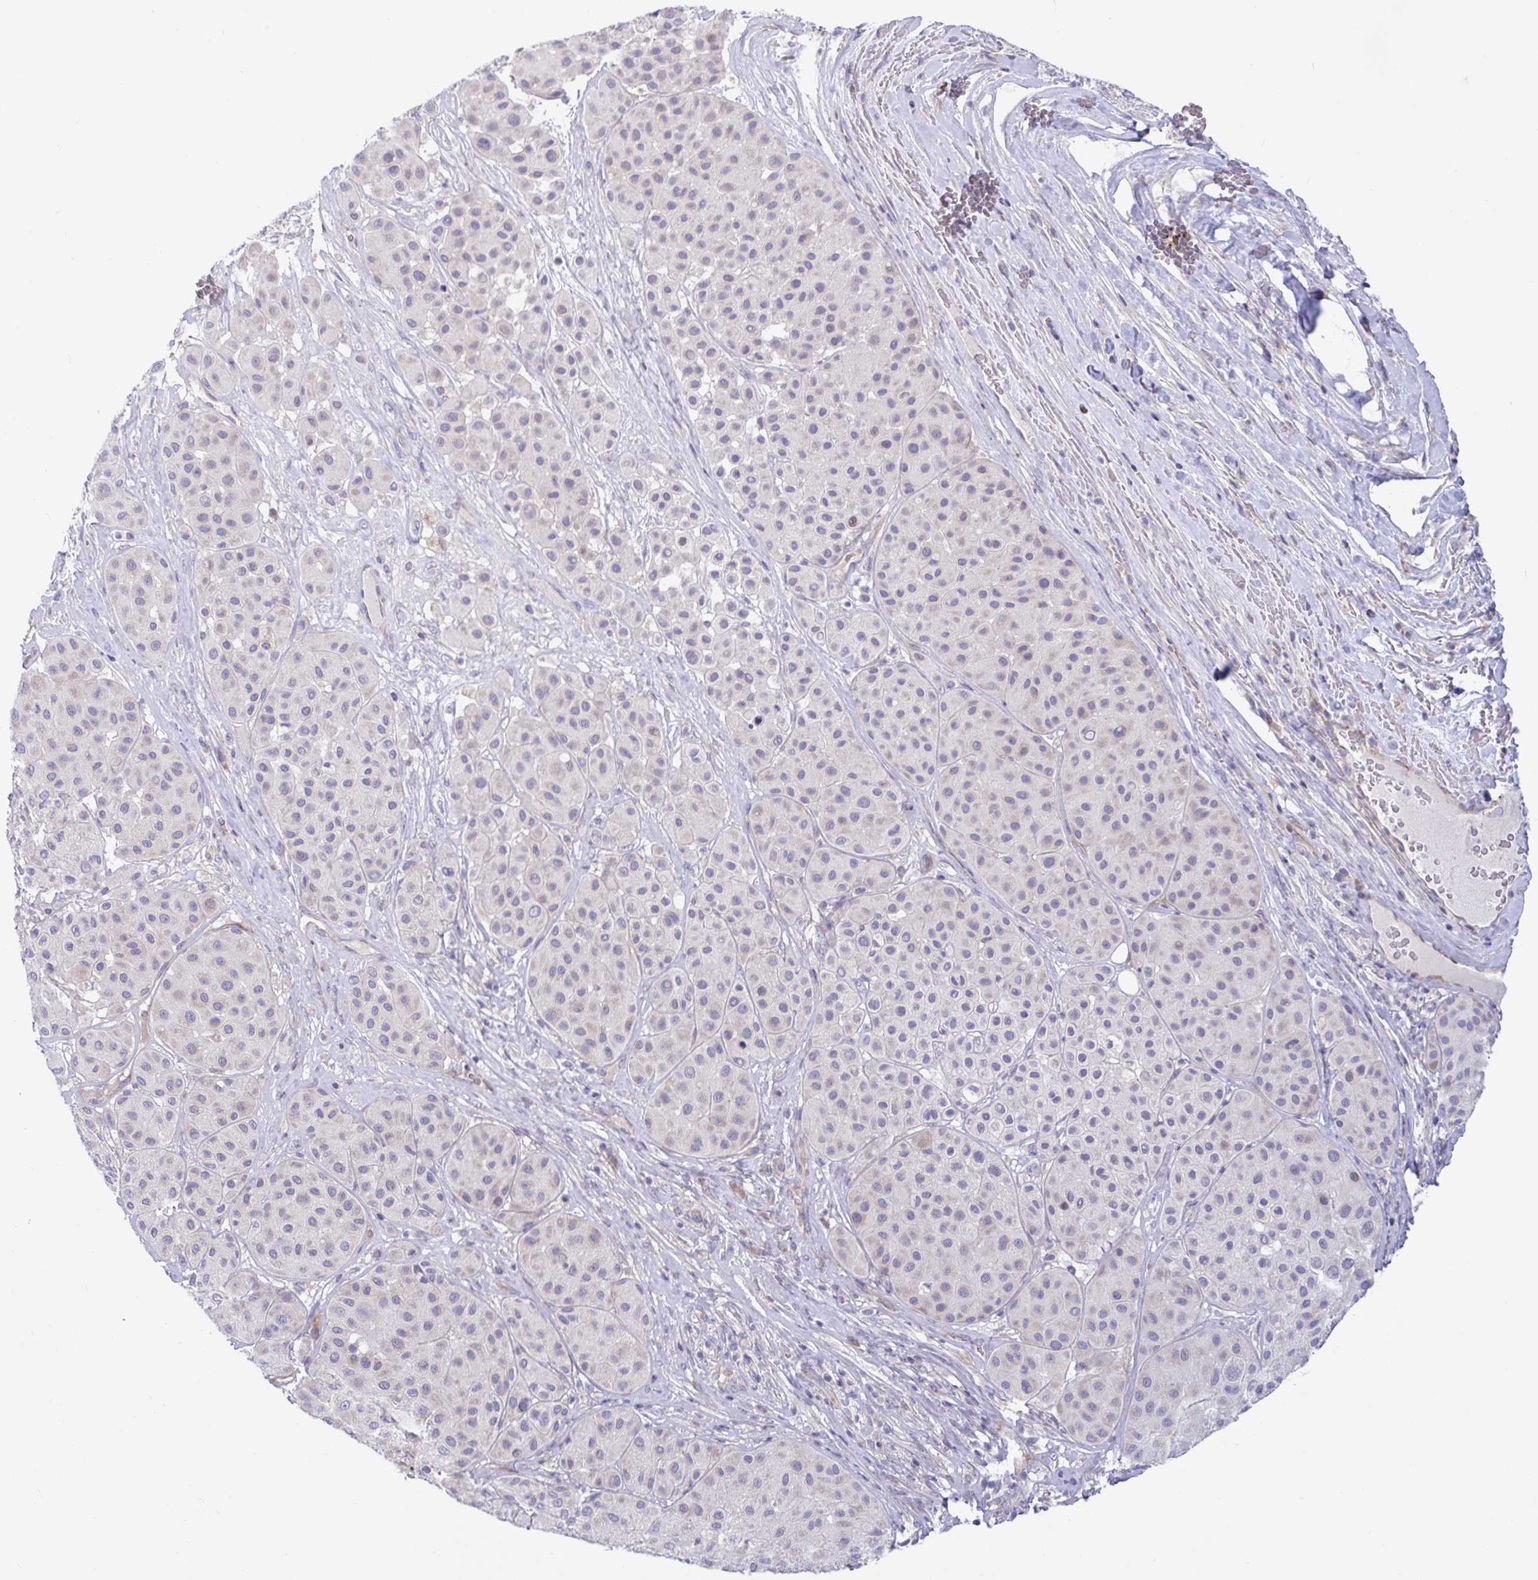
{"staining": {"intensity": "negative", "quantity": "none", "location": "none"}, "tissue": "melanoma", "cell_type": "Tumor cells", "image_type": "cancer", "snomed": [{"axis": "morphology", "description": "Malignant melanoma, Metastatic site"}, {"axis": "topography", "description": "Smooth muscle"}], "caption": "Immunohistochemical staining of melanoma reveals no significant expression in tumor cells.", "gene": "IL37", "patient": {"sex": "male", "age": 41}}